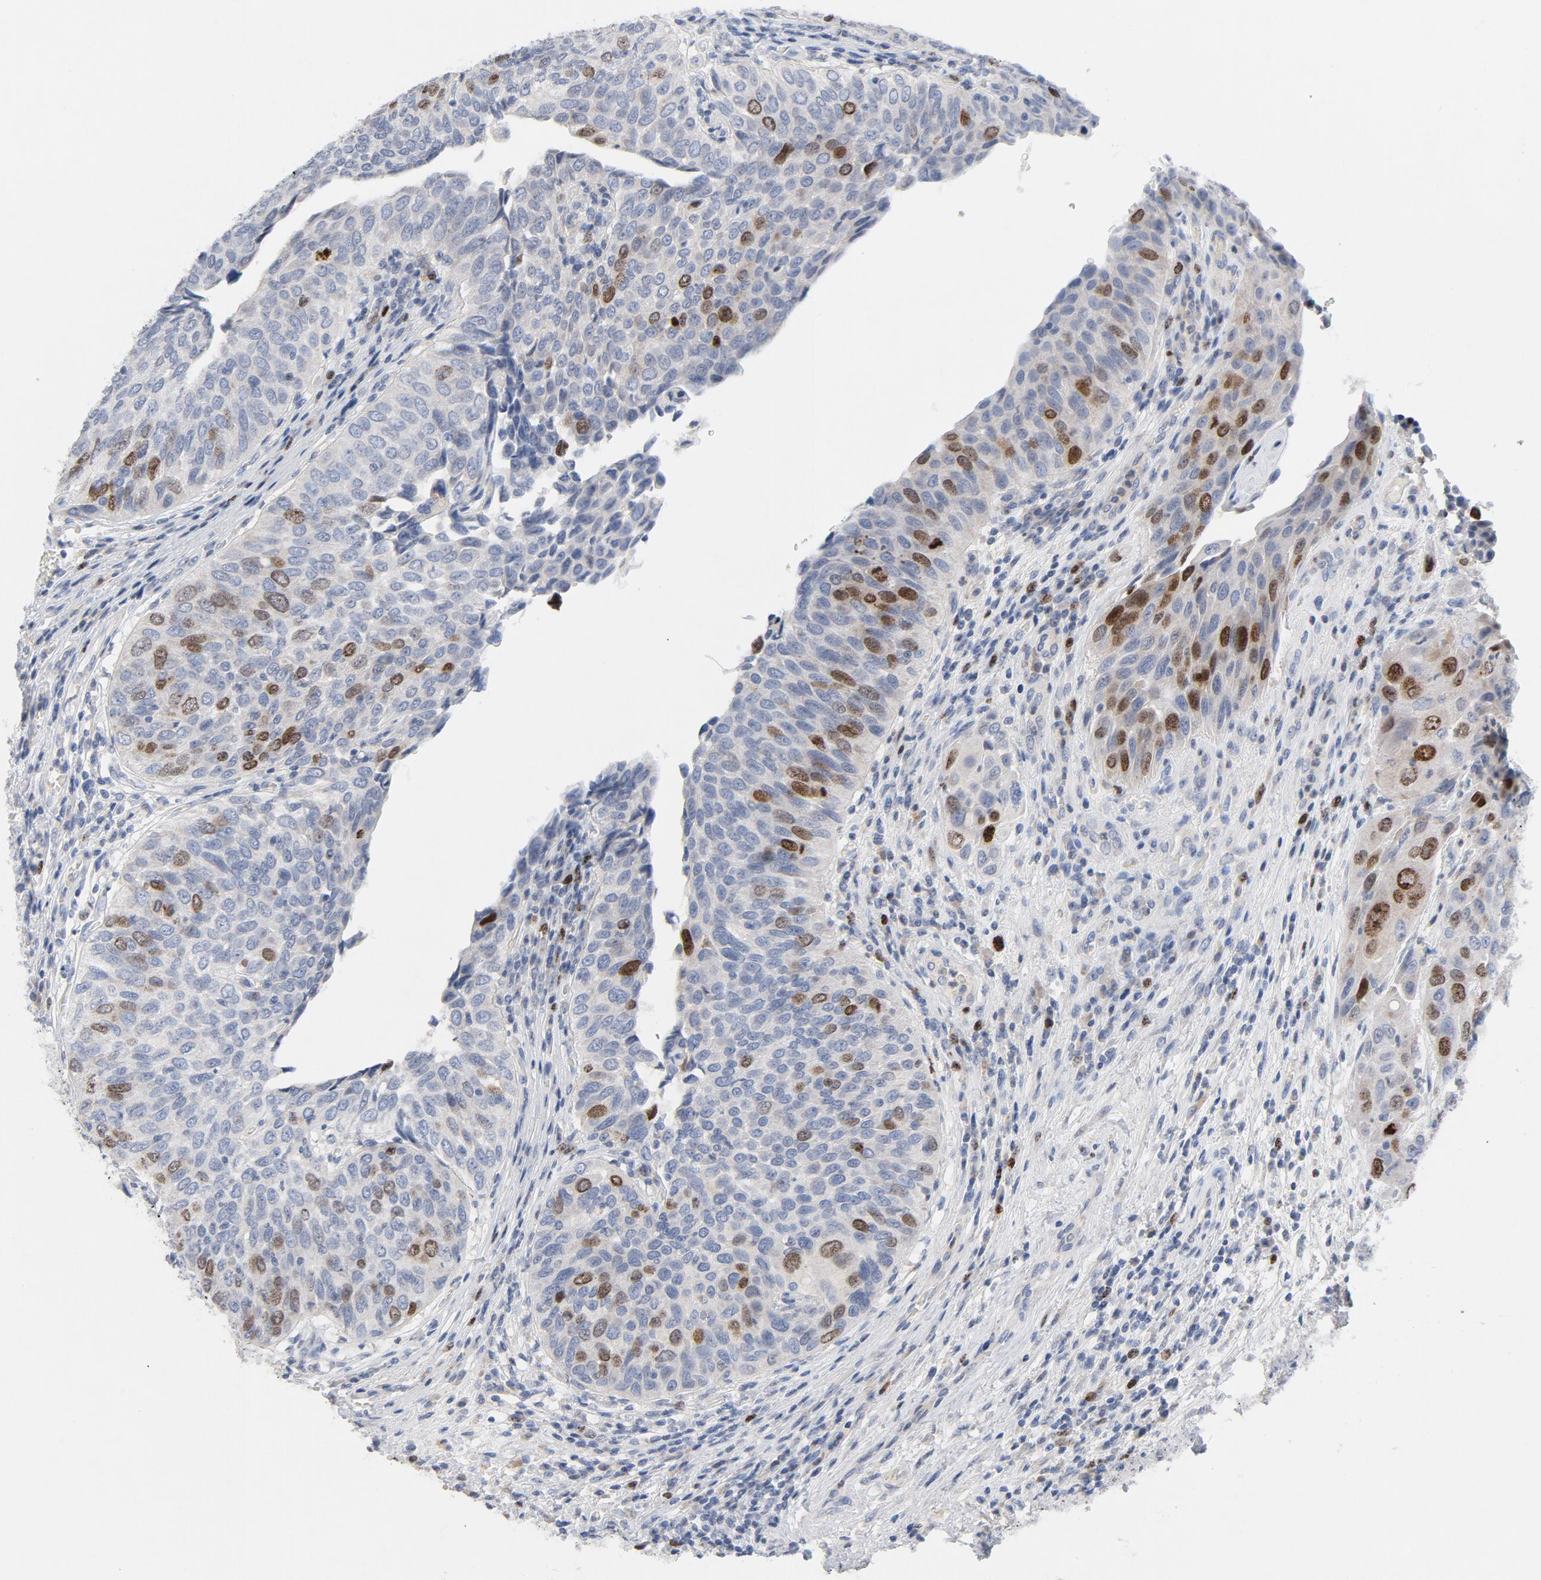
{"staining": {"intensity": "moderate", "quantity": "25%-75%", "location": "nuclear"}, "tissue": "urothelial cancer", "cell_type": "Tumor cells", "image_type": "cancer", "snomed": [{"axis": "morphology", "description": "Urothelial carcinoma, High grade"}, {"axis": "topography", "description": "Urinary bladder"}], "caption": "Urothelial cancer stained with immunohistochemistry demonstrates moderate nuclear staining in approximately 25%-75% of tumor cells.", "gene": "BIRC5", "patient": {"sex": "male", "age": 50}}